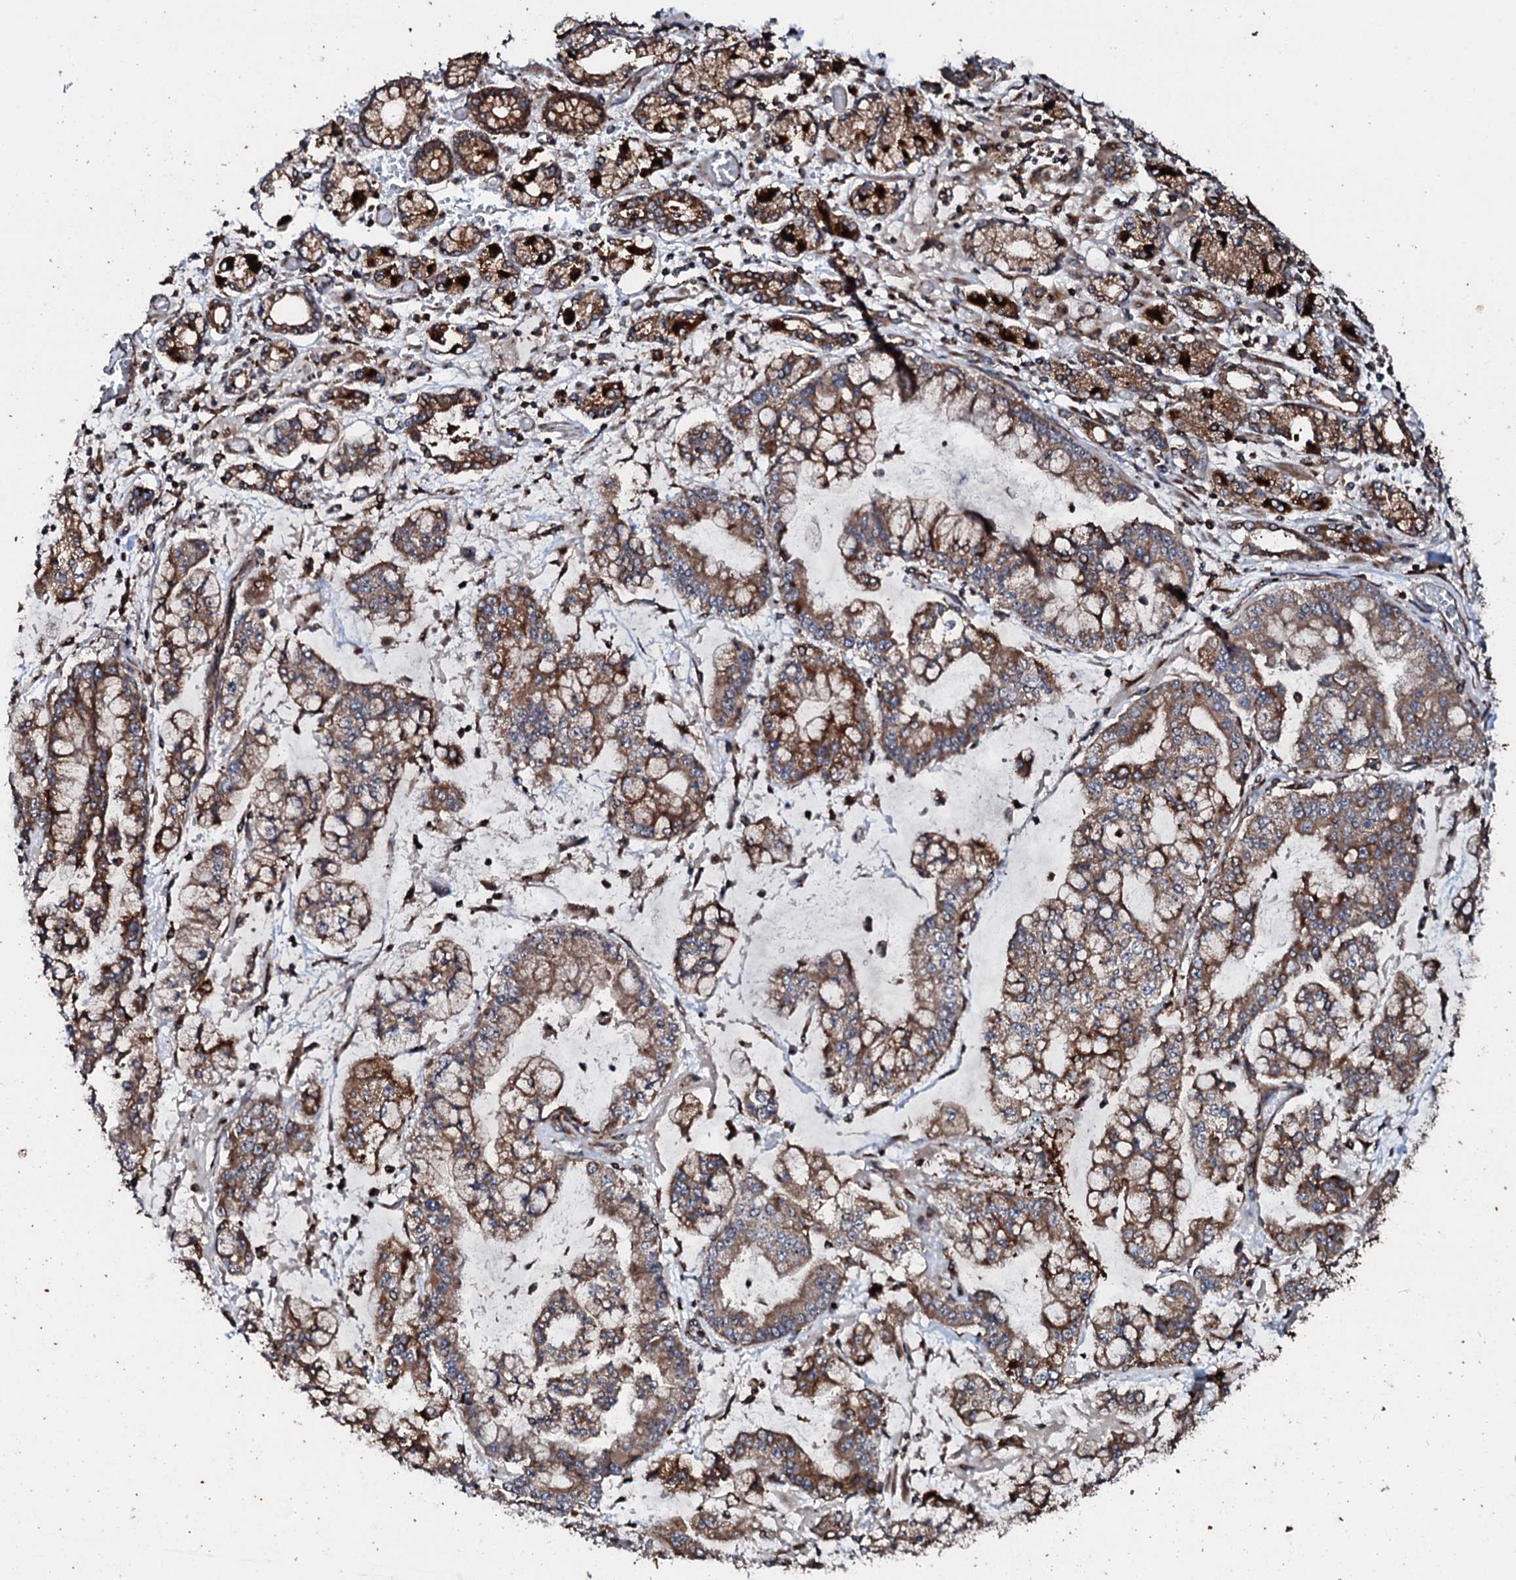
{"staining": {"intensity": "moderate", "quantity": ">75%", "location": "cytoplasmic/membranous"}, "tissue": "stomach cancer", "cell_type": "Tumor cells", "image_type": "cancer", "snomed": [{"axis": "morphology", "description": "Normal tissue, NOS"}, {"axis": "morphology", "description": "Adenocarcinoma, NOS"}, {"axis": "topography", "description": "Stomach, upper"}, {"axis": "topography", "description": "Stomach"}], "caption": "Immunohistochemical staining of human adenocarcinoma (stomach) demonstrates medium levels of moderate cytoplasmic/membranous protein staining in approximately >75% of tumor cells. (Stains: DAB (3,3'-diaminobenzidine) in brown, nuclei in blue, Microscopy: brightfield microscopy at high magnification).", "gene": "SDHAF2", "patient": {"sex": "male", "age": 76}}